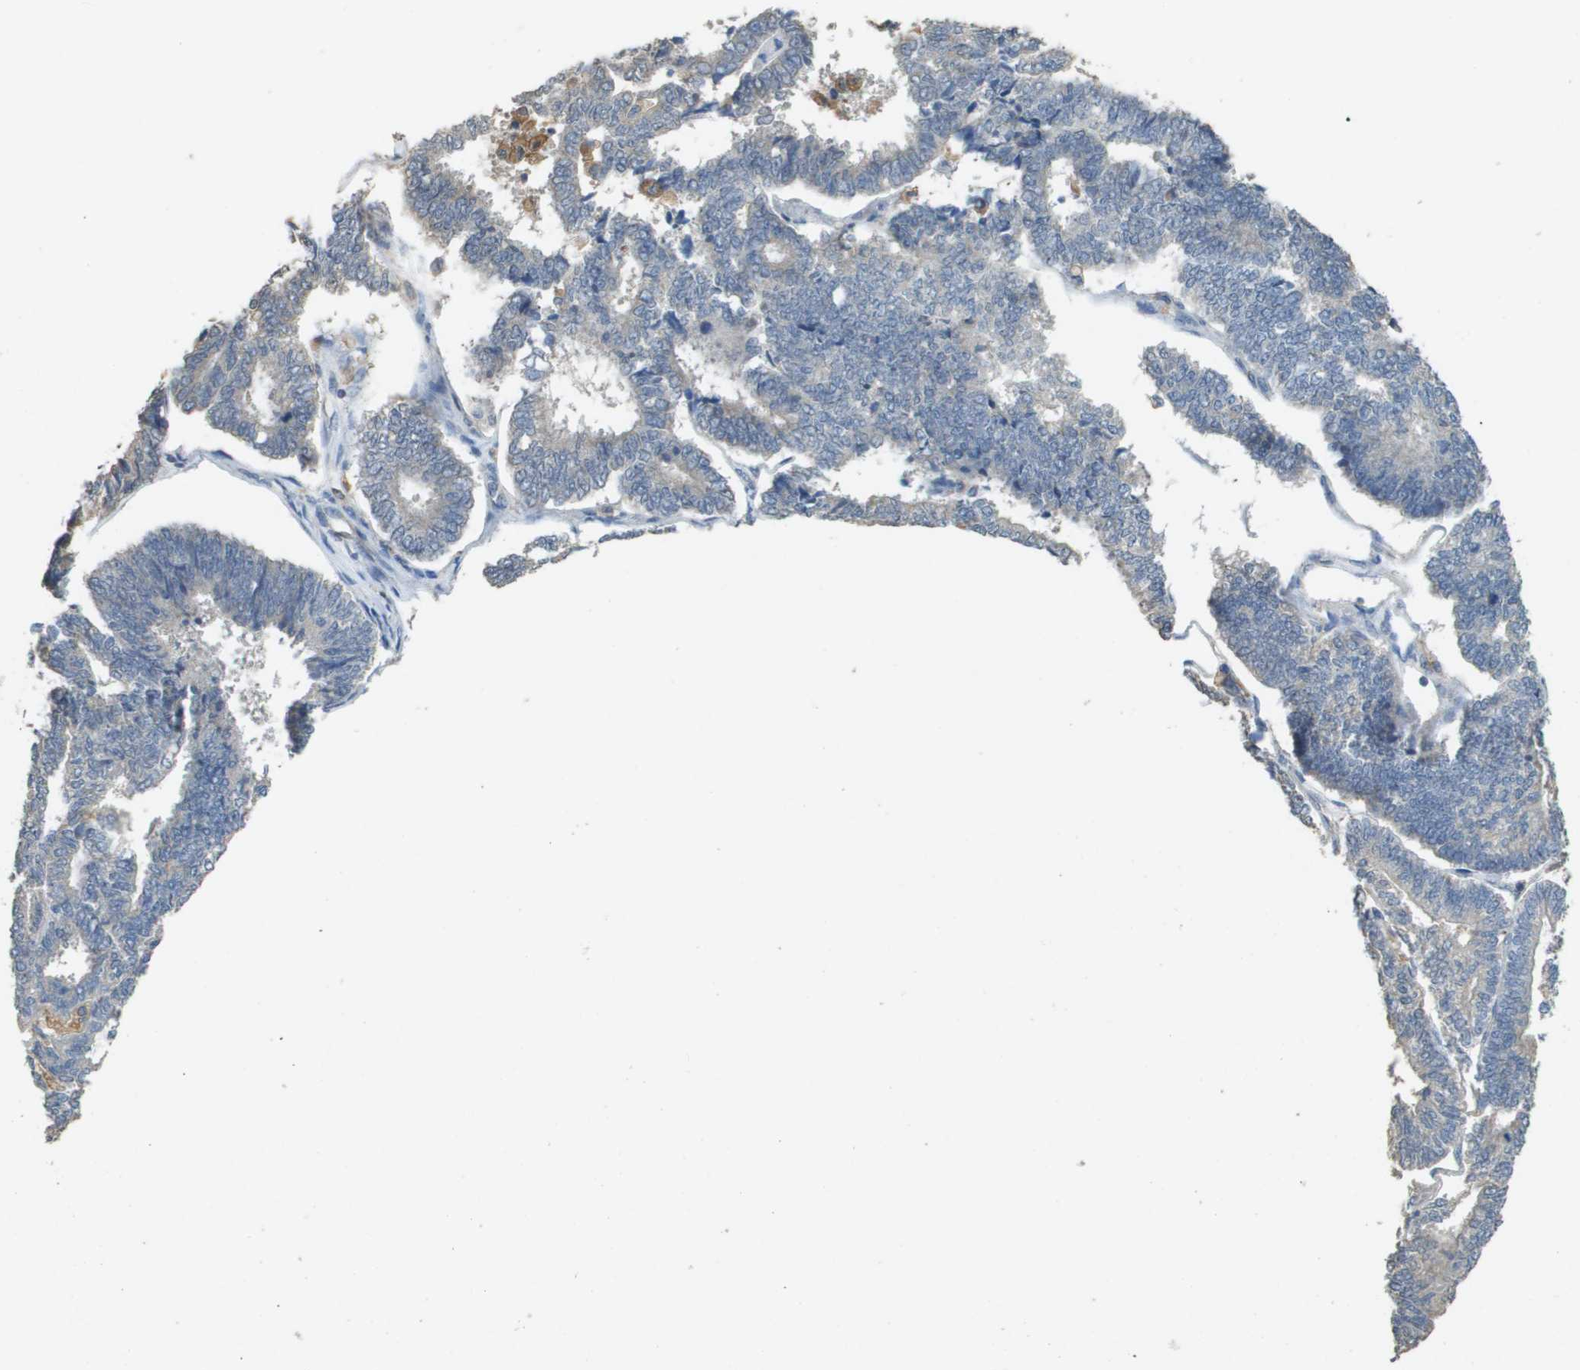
{"staining": {"intensity": "negative", "quantity": "none", "location": "none"}, "tissue": "endometrial cancer", "cell_type": "Tumor cells", "image_type": "cancer", "snomed": [{"axis": "morphology", "description": "Adenocarcinoma, NOS"}, {"axis": "topography", "description": "Endometrium"}], "caption": "Tumor cells show no significant protein positivity in endometrial cancer (adenocarcinoma).", "gene": "RAB27B", "patient": {"sex": "female", "age": 70}}